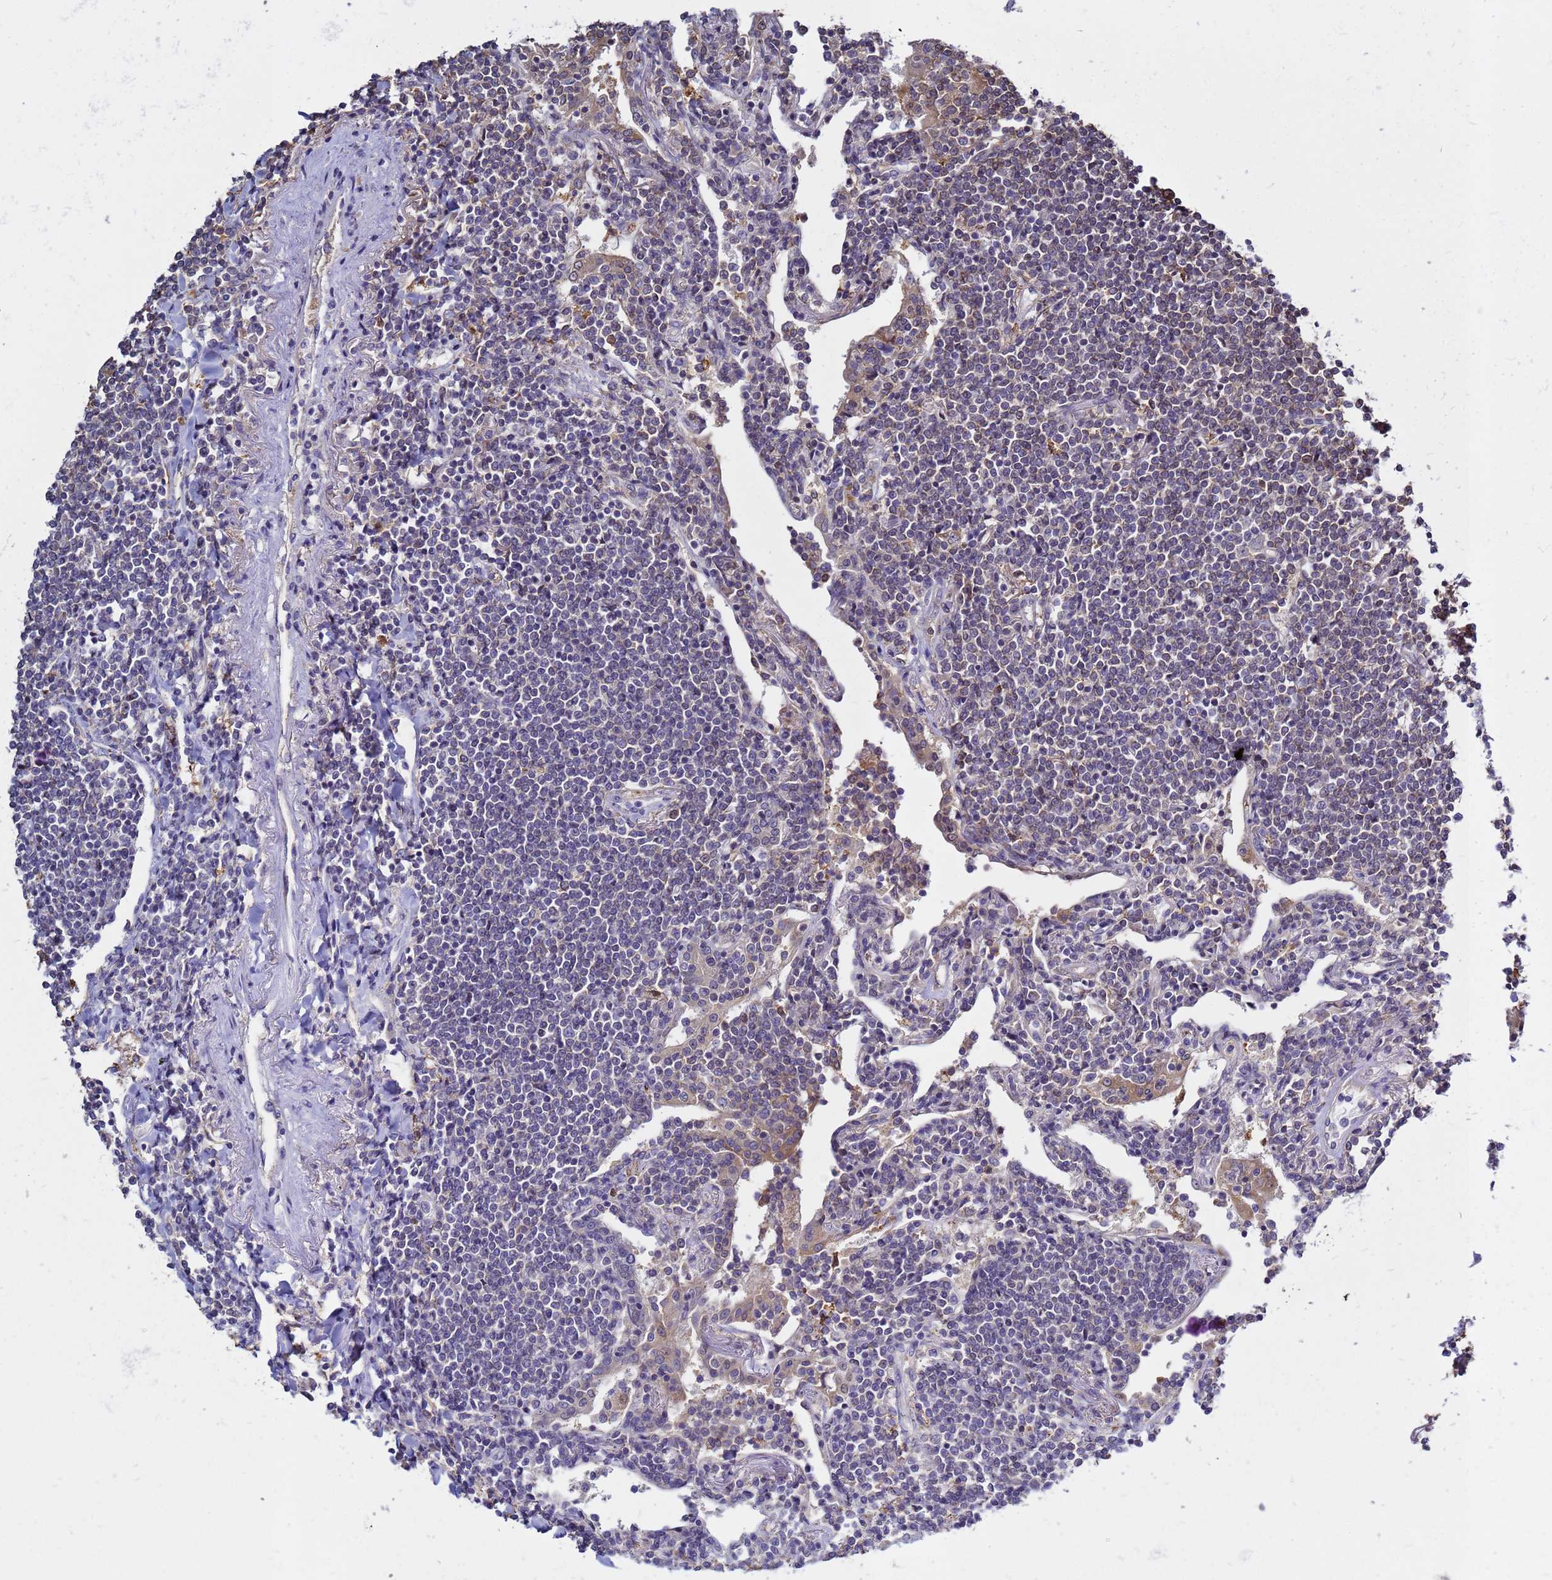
{"staining": {"intensity": "negative", "quantity": "none", "location": "none"}, "tissue": "lymphoma", "cell_type": "Tumor cells", "image_type": "cancer", "snomed": [{"axis": "morphology", "description": "Malignant lymphoma, non-Hodgkin's type, Low grade"}, {"axis": "topography", "description": "Lung"}], "caption": "Human low-grade malignant lymphoma, non-Hodgkin's type stained for a protein using immunohistochemistry exhibits no positivity in tumor cells.", "gene": "MOB2", "patient": {"sex": "female", "age": 71}}